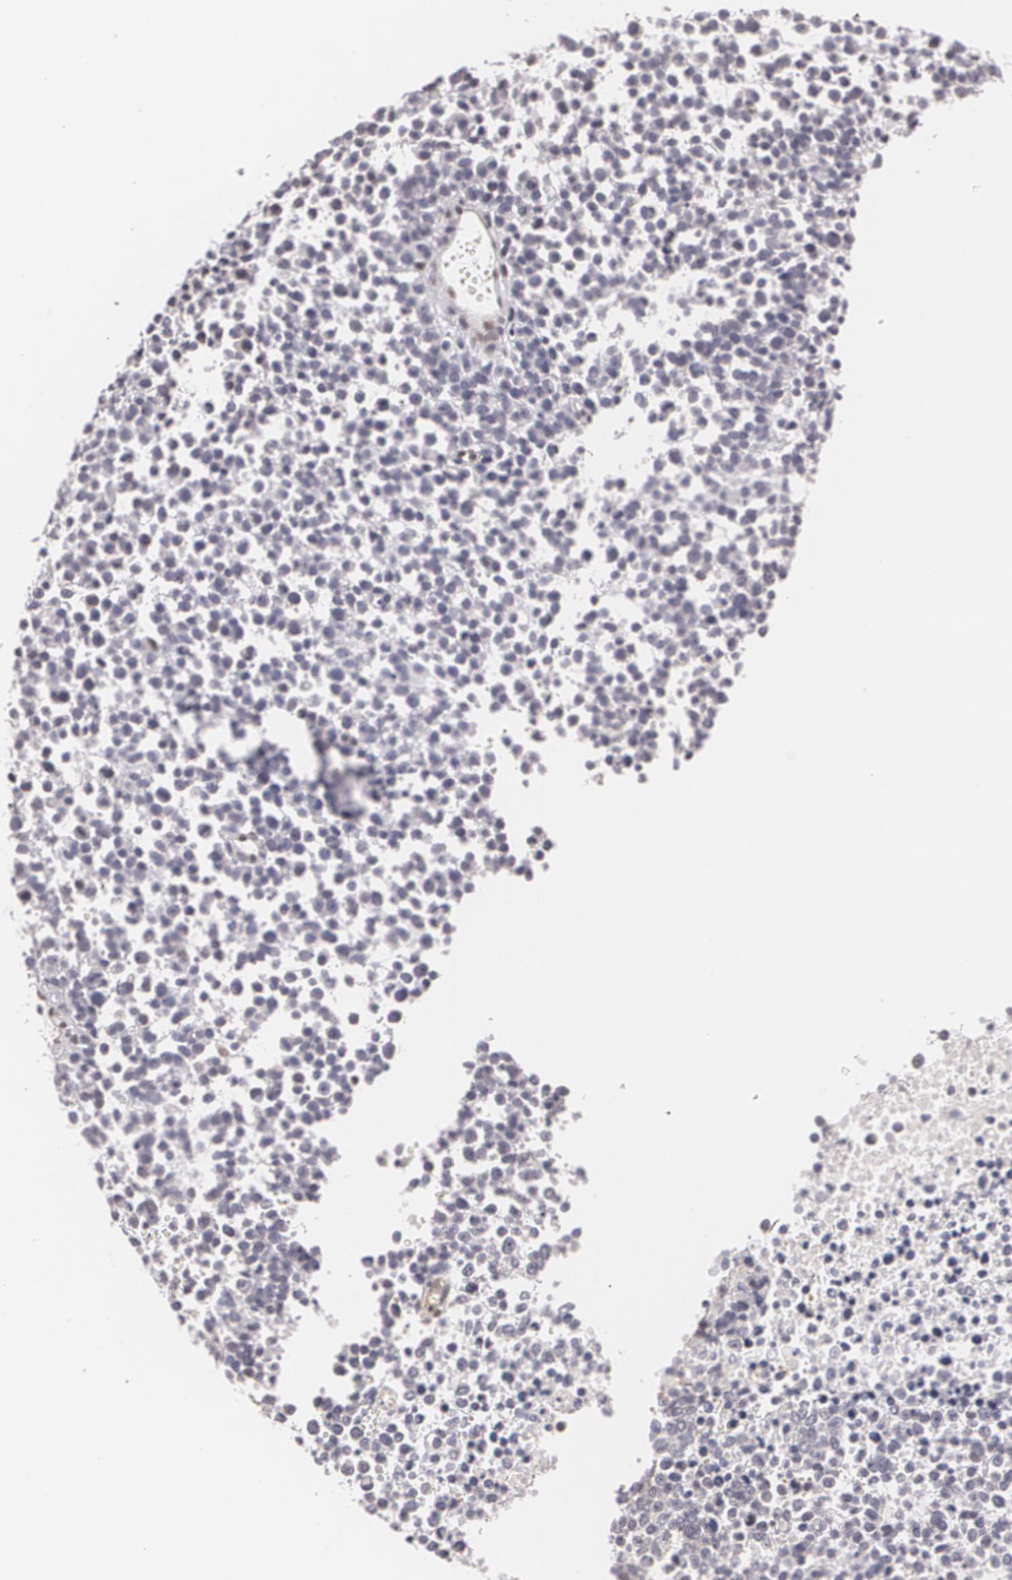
{"staining": {"intensity": "negative", "quantity": "none", "location": "none"}, "tissue": "glioma", "cell_type": "Tumor cells", "image_type": "cancer", "snomed": [{"axis": "morphology", "description": "Glioma, malignant, High grade"}, {"axis": "topography", "description": "Brain"}], "caption": "Tumor cells show no significant protein staining in glioma.", "gene": "ZBTB16", "patient": {"sex": "male", "age": 66}}